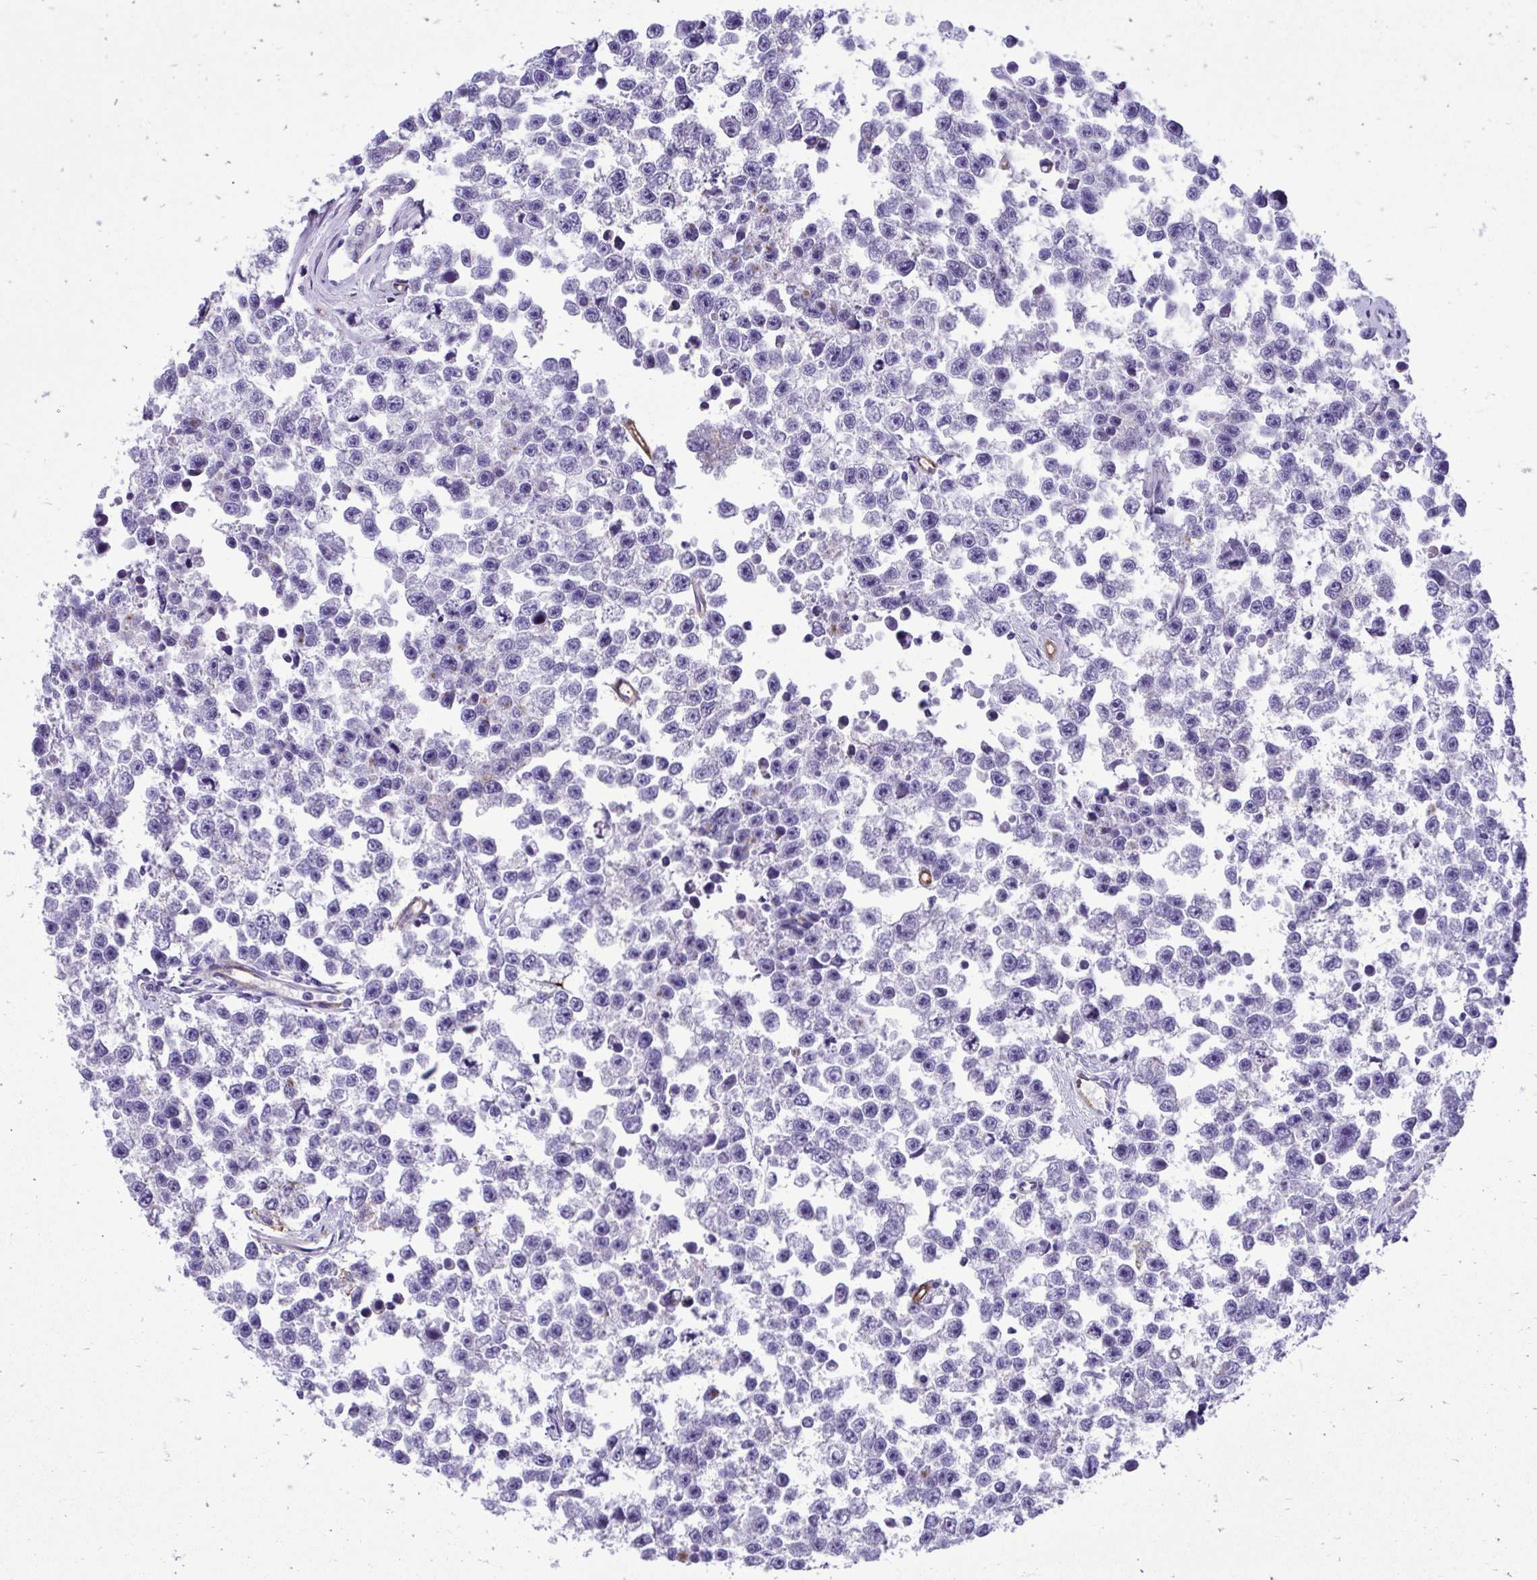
{"staining": {"intensity": "negative", "quantity": "none", "location": "none"}, "tissue": "testis cancer", "cell_type": "Tumor cells", "image_type": "cancer", "snomed": [{"axis": "morphology", "description": "Seminoma, NOS"}, {"axis": "topography", "description": "Testis"}], "caption": "Seminoma (testis) was stained to show a protein in brown. There is no significant positivity in tumor cells. The staining was performed using DAB to visualize the protein expression in brown, while the nuclei were stained in blue with hematoxylin (Magnification: 20x).", "gene": "ABCG2", "patient": {"sex": "male", "age": 26}}